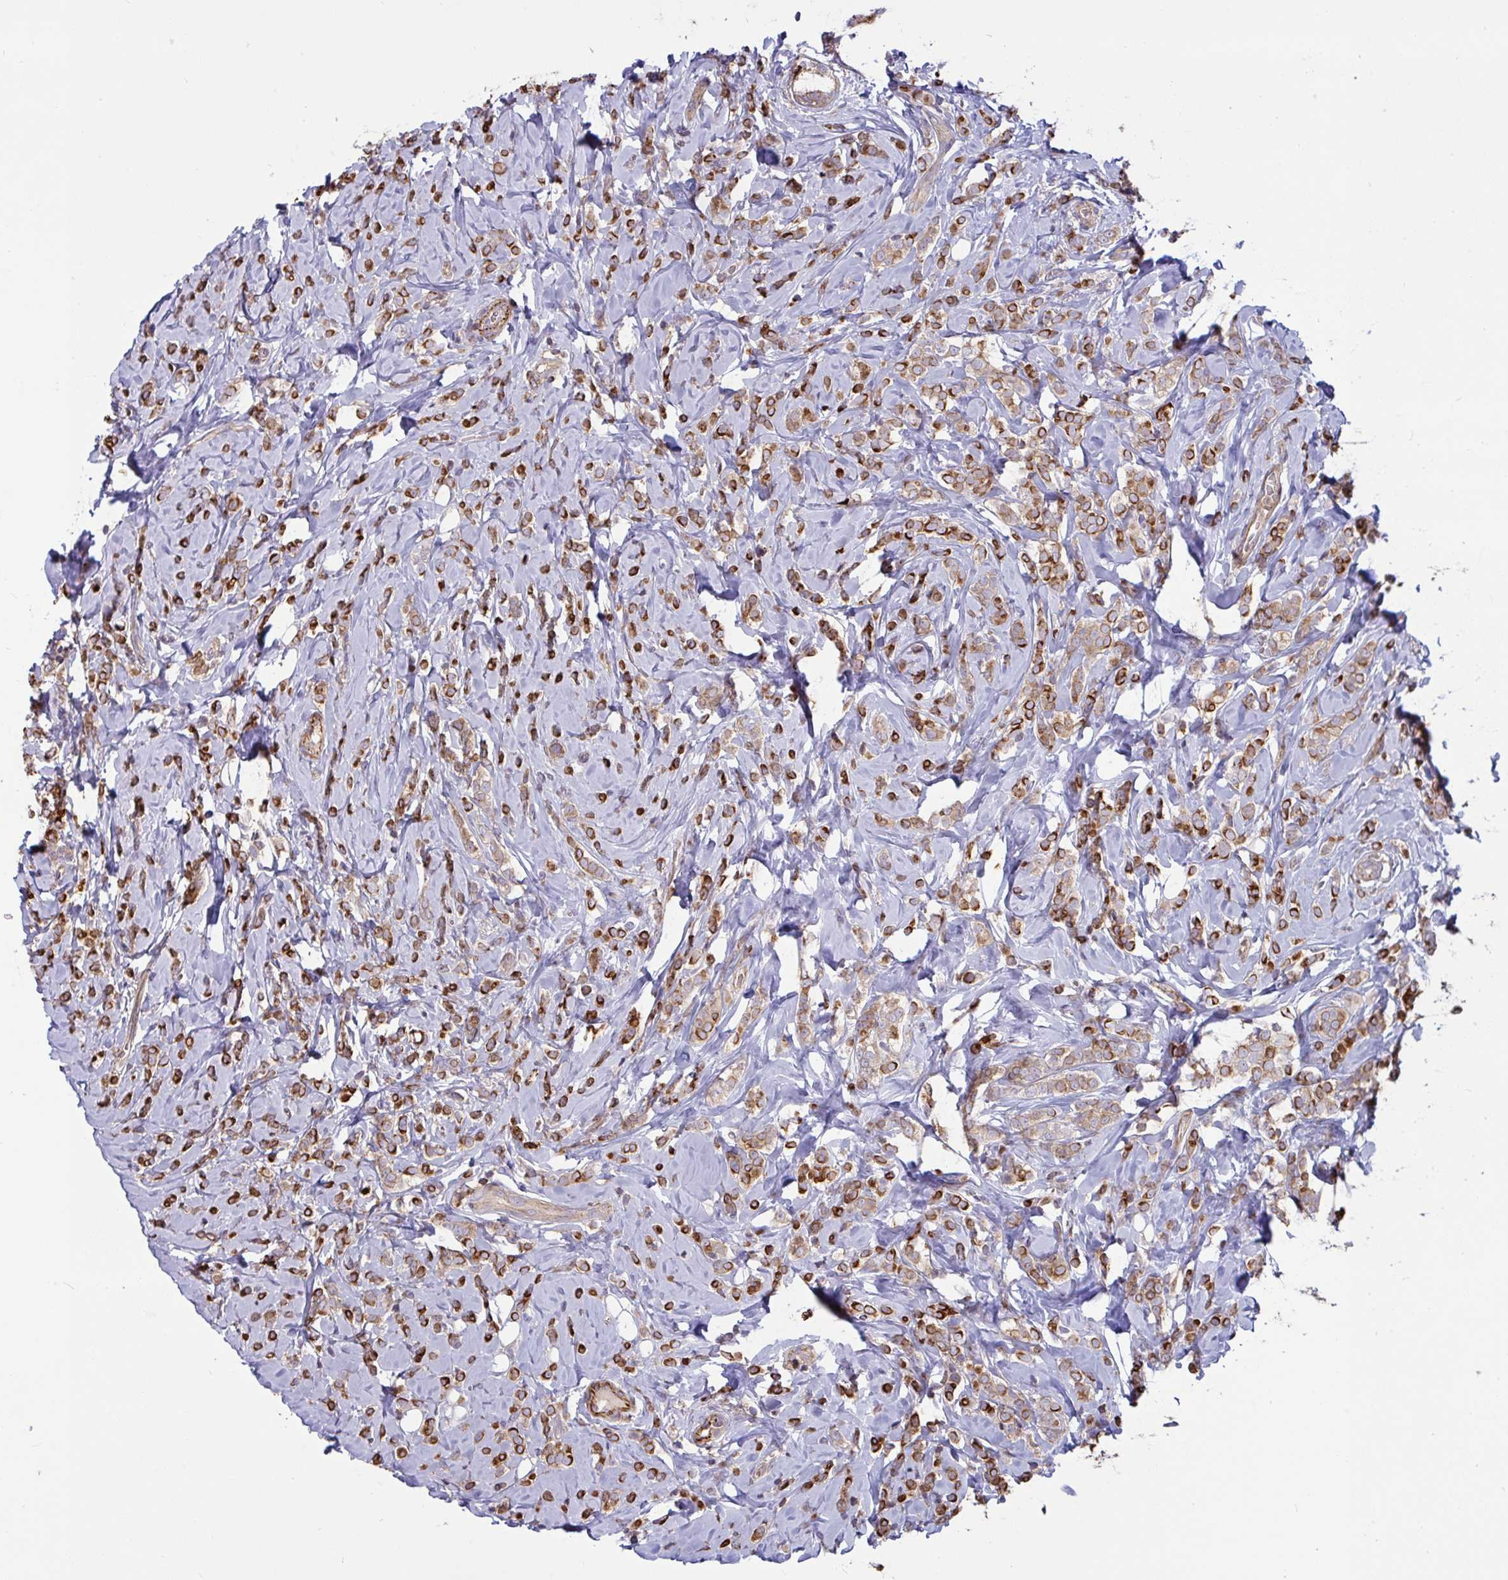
{"staining": {"intensity": "strong", "quantity": ">75%", "location": "cytoplasmic/membranous"}, "tissue": "breast cancer", "cell_type": "Tumor cells", "image_type": "cancer", "snomed": [{"axis": "morphology", "description": "Lobular carcinoma"}, {"axis": "topography", "description": "Breast"}], "caption": "Tumor cells exhibit high levels of strong cytoplasmic/membranous expression in about >75% of cells in lobular carcinoma (breast).", "gene": "TANK", "patient": {"sex": "female", "age": 49}}